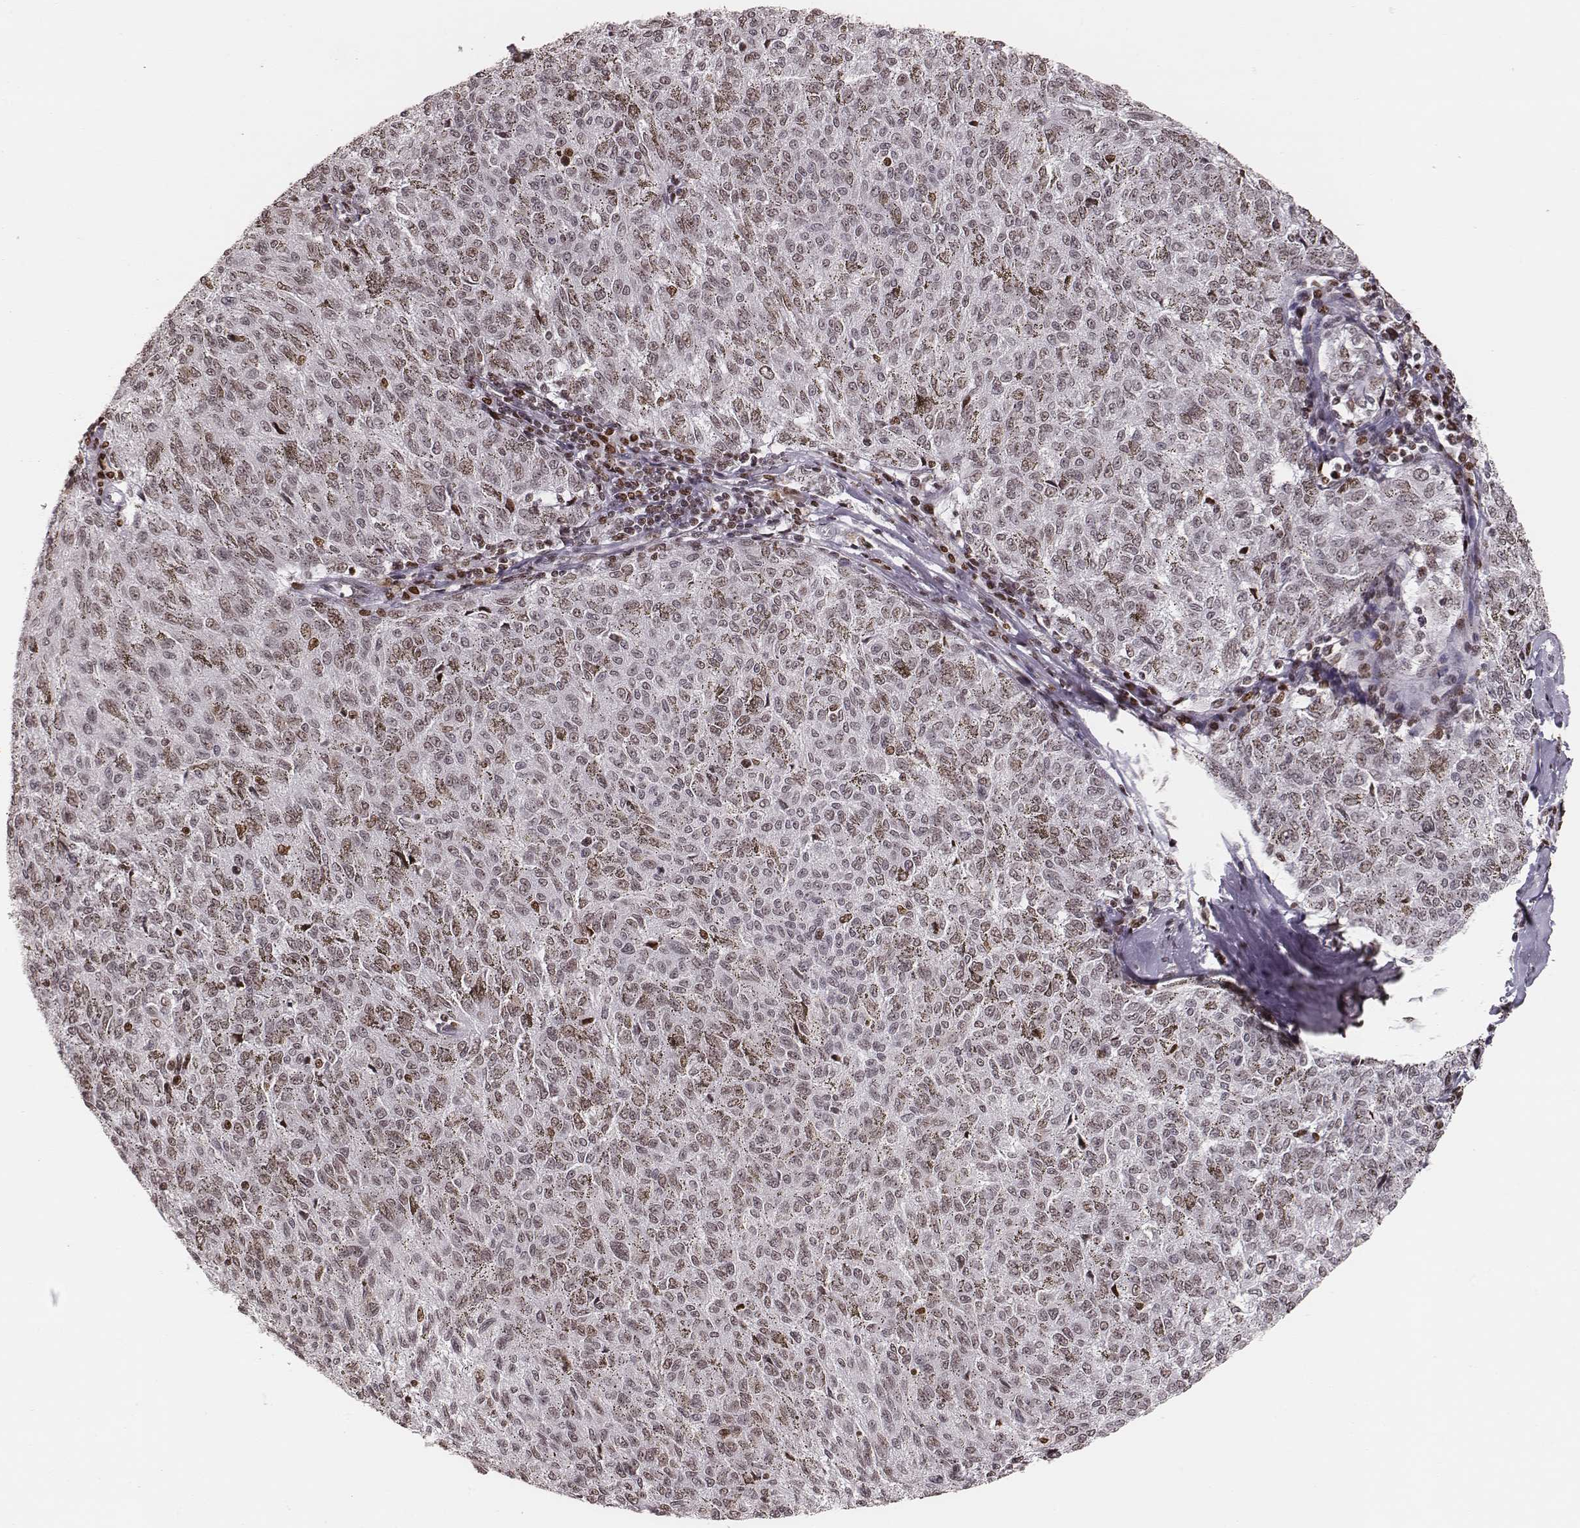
{"staining": {"intensity": "weak", "quantity": ">75%", "location": "nuclear"}, "tissue": "melanoma", "cell_type": "Tumor cells", "image_type": "cancer", "snomed": [{"axis": "morphology", "description": "Malignant melanoma, NOS"}, {"axis": "topography", "description": "Skin"}], "caption": "High-magnification brightfield microscopy of malignant melanoma stained with DAB (brown) and counterstained with hematoxylin (blue). tumor cells exhibit weak nuclear expression is identified in approximately>75% of cells.", "gene": "PARP1", "patient": {"sex": "female", "age": 72}}